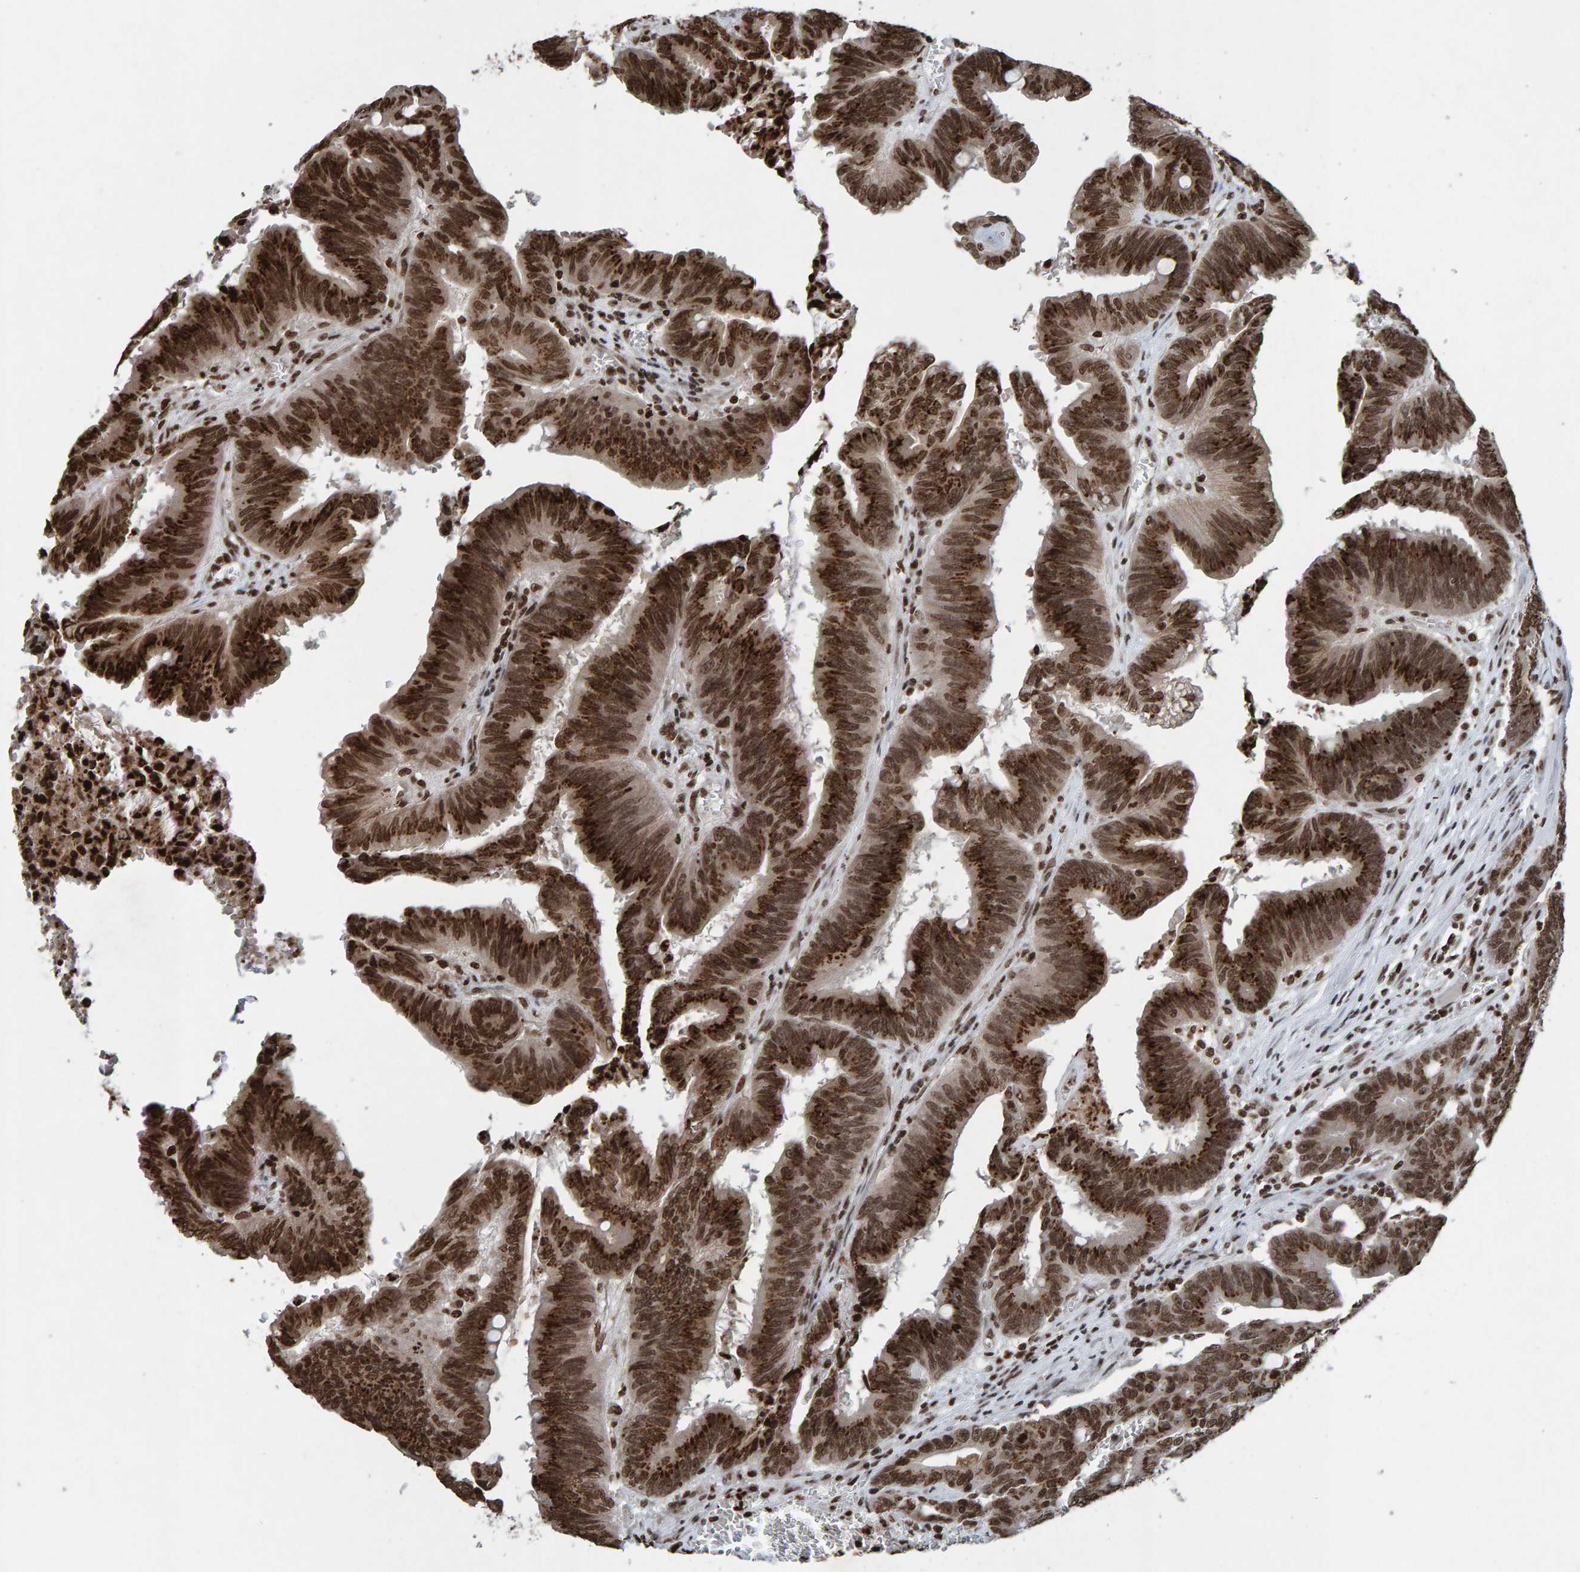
{"staining": {"intensity": "strong", "quantity": ">75%", "location": "cytoplasmic/membranous,nuclear"}, "tissue": "colorectal cancer", "cell_type": "Tumor cells", "image_type": "cancer", "snomed": [{"axis": "morphology", "description": "Adenocarcinoma, NOS"}, {"axis": "topography", "description": "Colon"}], "caption": "A photomicrograph showing strong cytoplasmic/membranous and nuclear staining in about >75% of tumor cells in adenocarcinoma (colorectal), as visualized by brown immunohistochemical staining.", "gene": "H2AZ1", "patient": {"sex": "male", "age": 45}}